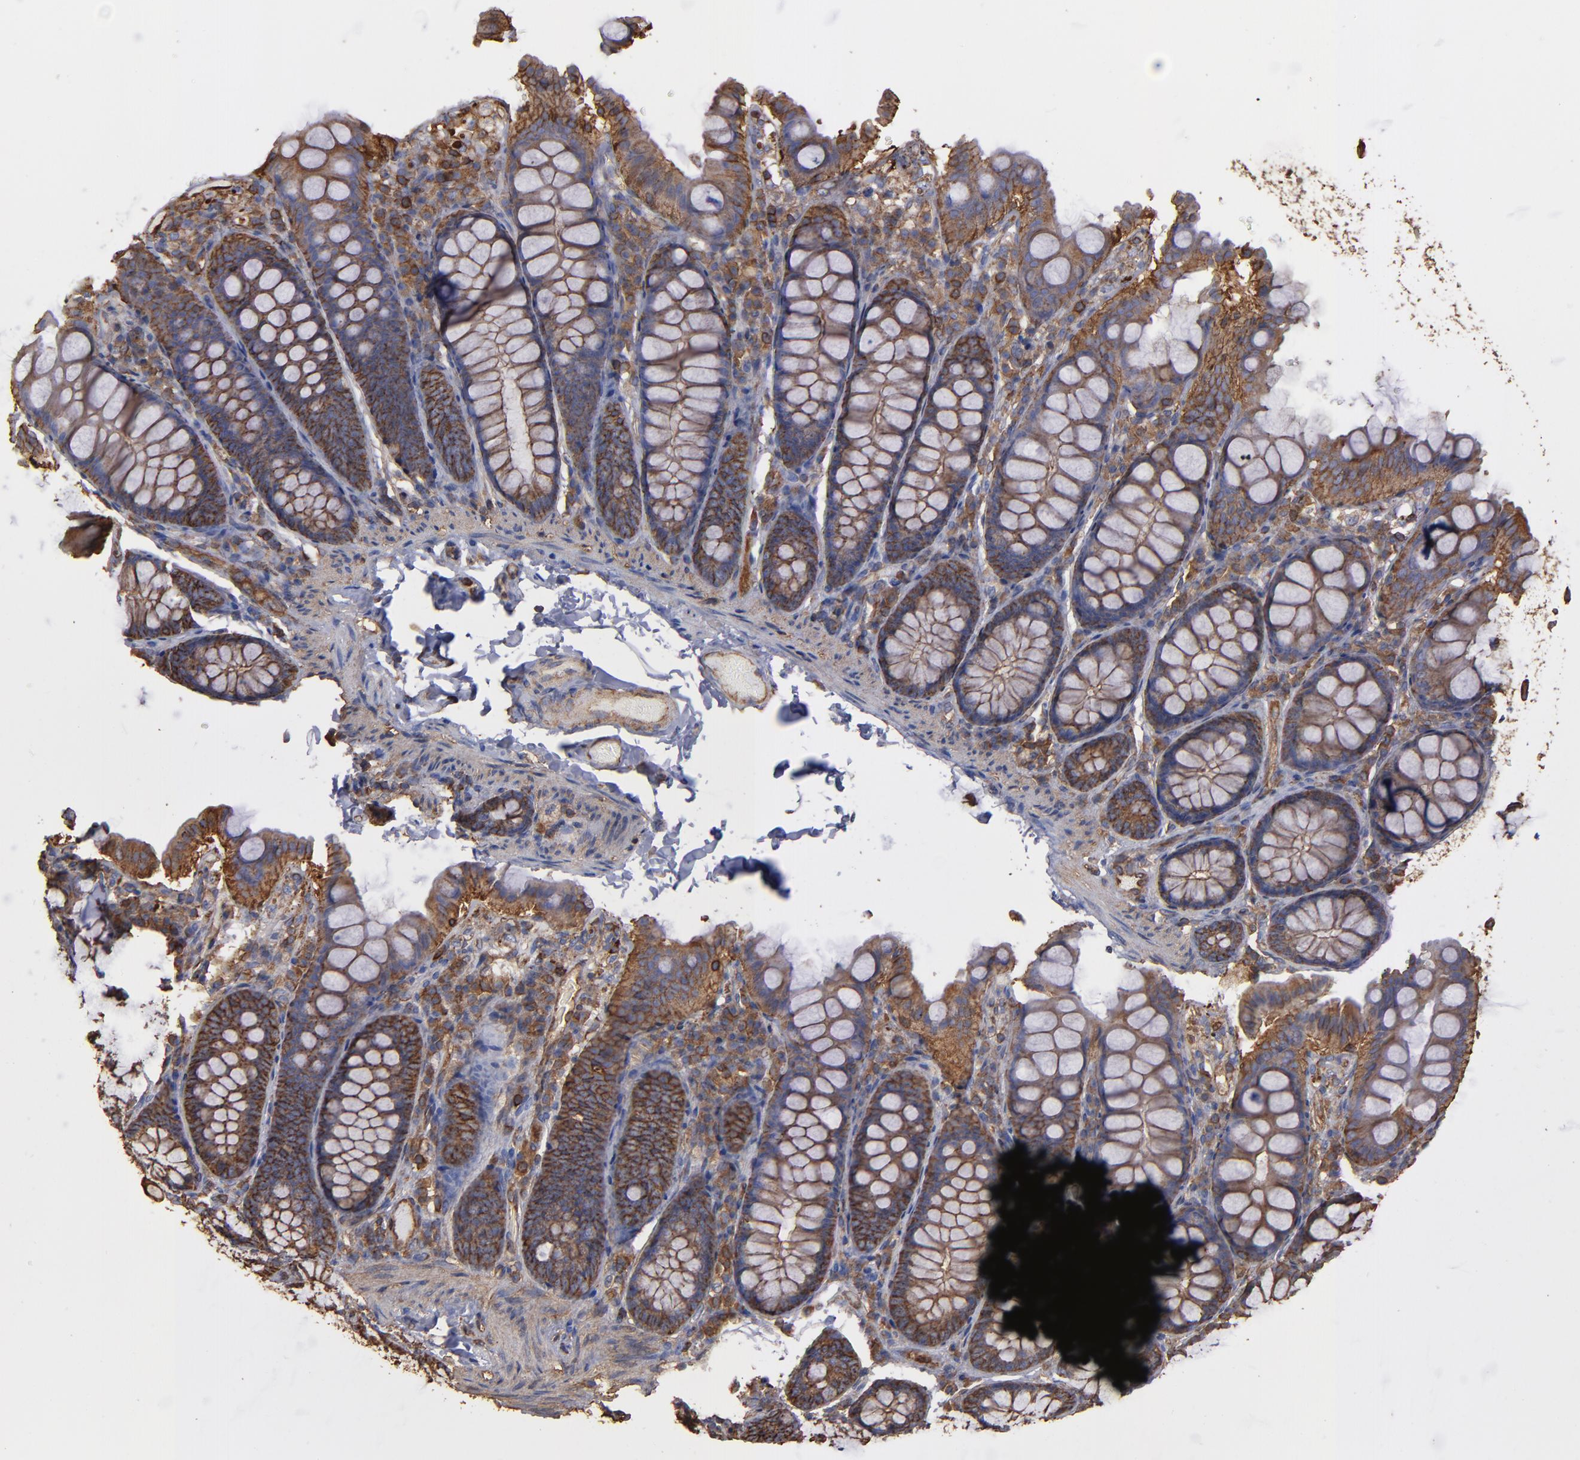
{"staining": {"intensity": "strong", "quantity": ">75%", "location": "cytoplasmic/membranous"}, "tissue": "colon", "cell_type": "Endothelial cells", "image_type": "normal", "snomed": [{"axis": "morphology", "description": "Normal tissue, NOS"}, {"axis": "topography", "description": "Colon"}], "caption": "High-power microscopy captured an immunohistochemistry (IHC) micrograph of normal colon, revealing strong cytoplasmic/membranous staining in about >75% of endothelial cells. Nuclei are stained in blue.", "gene": "ACTN4", "patient": {"sex": "female", "age": 61}}